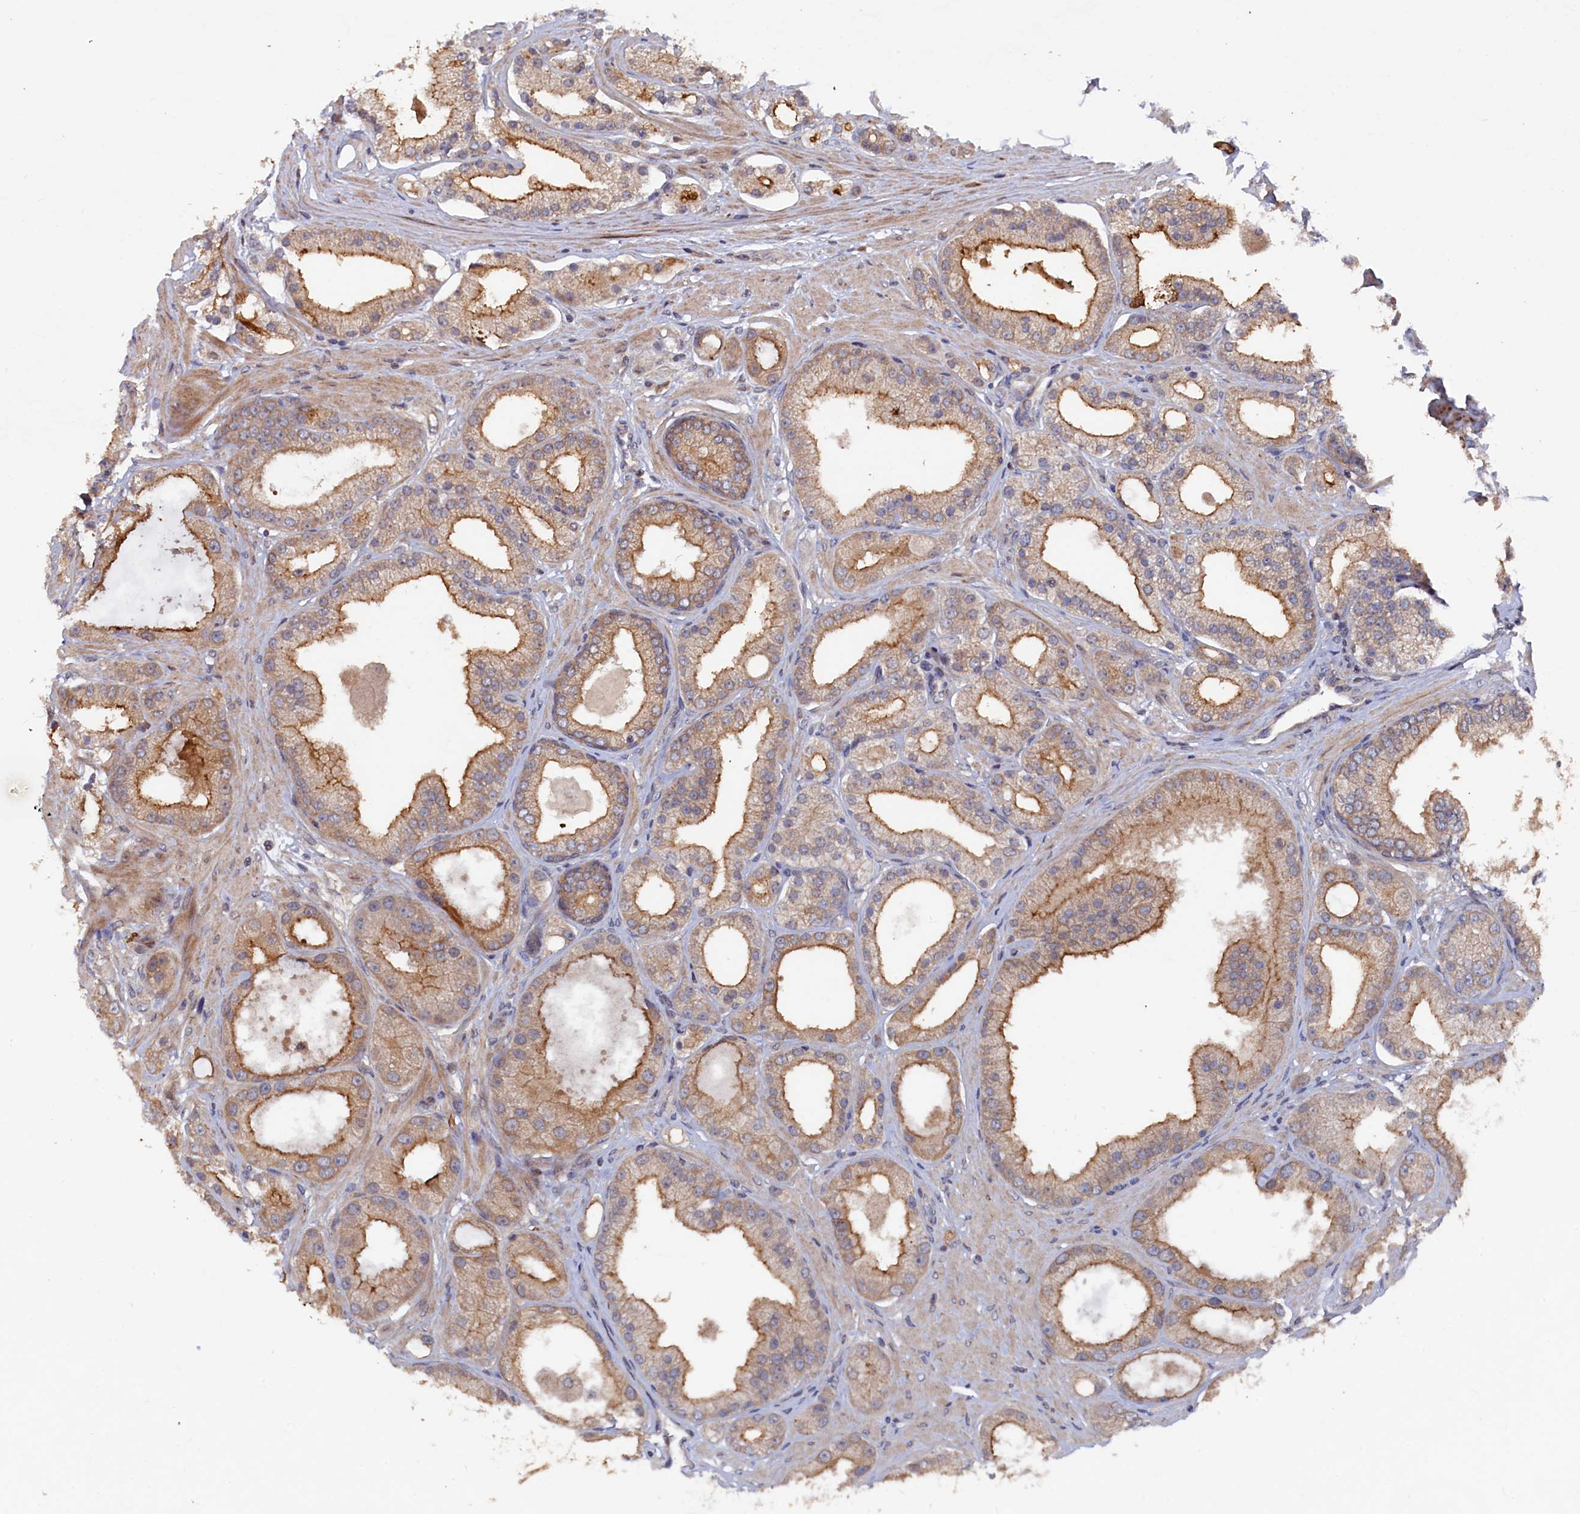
{"staining": {"intensity": "moderate", "quantity": ">75%", "location": "cytoplasmic/membranous"}, "tissue": "prostate cancer", "cell_type": "Tumor cells", "image_type": "cancer", "snomed": [{"axis": "morphology", "description": "Adenocarcinoma, Low grade"}, {"axis": "topography", "description": "Prostate"}], "caption": "Human prostate low-grade adenocarcinoma stained with a brown dye shows moderate cytoplasmic/membranous positive staining in approximately >75% of tumor cells.", "gene": "TMC5", "patient": {"sex": "male", "age": 67}}